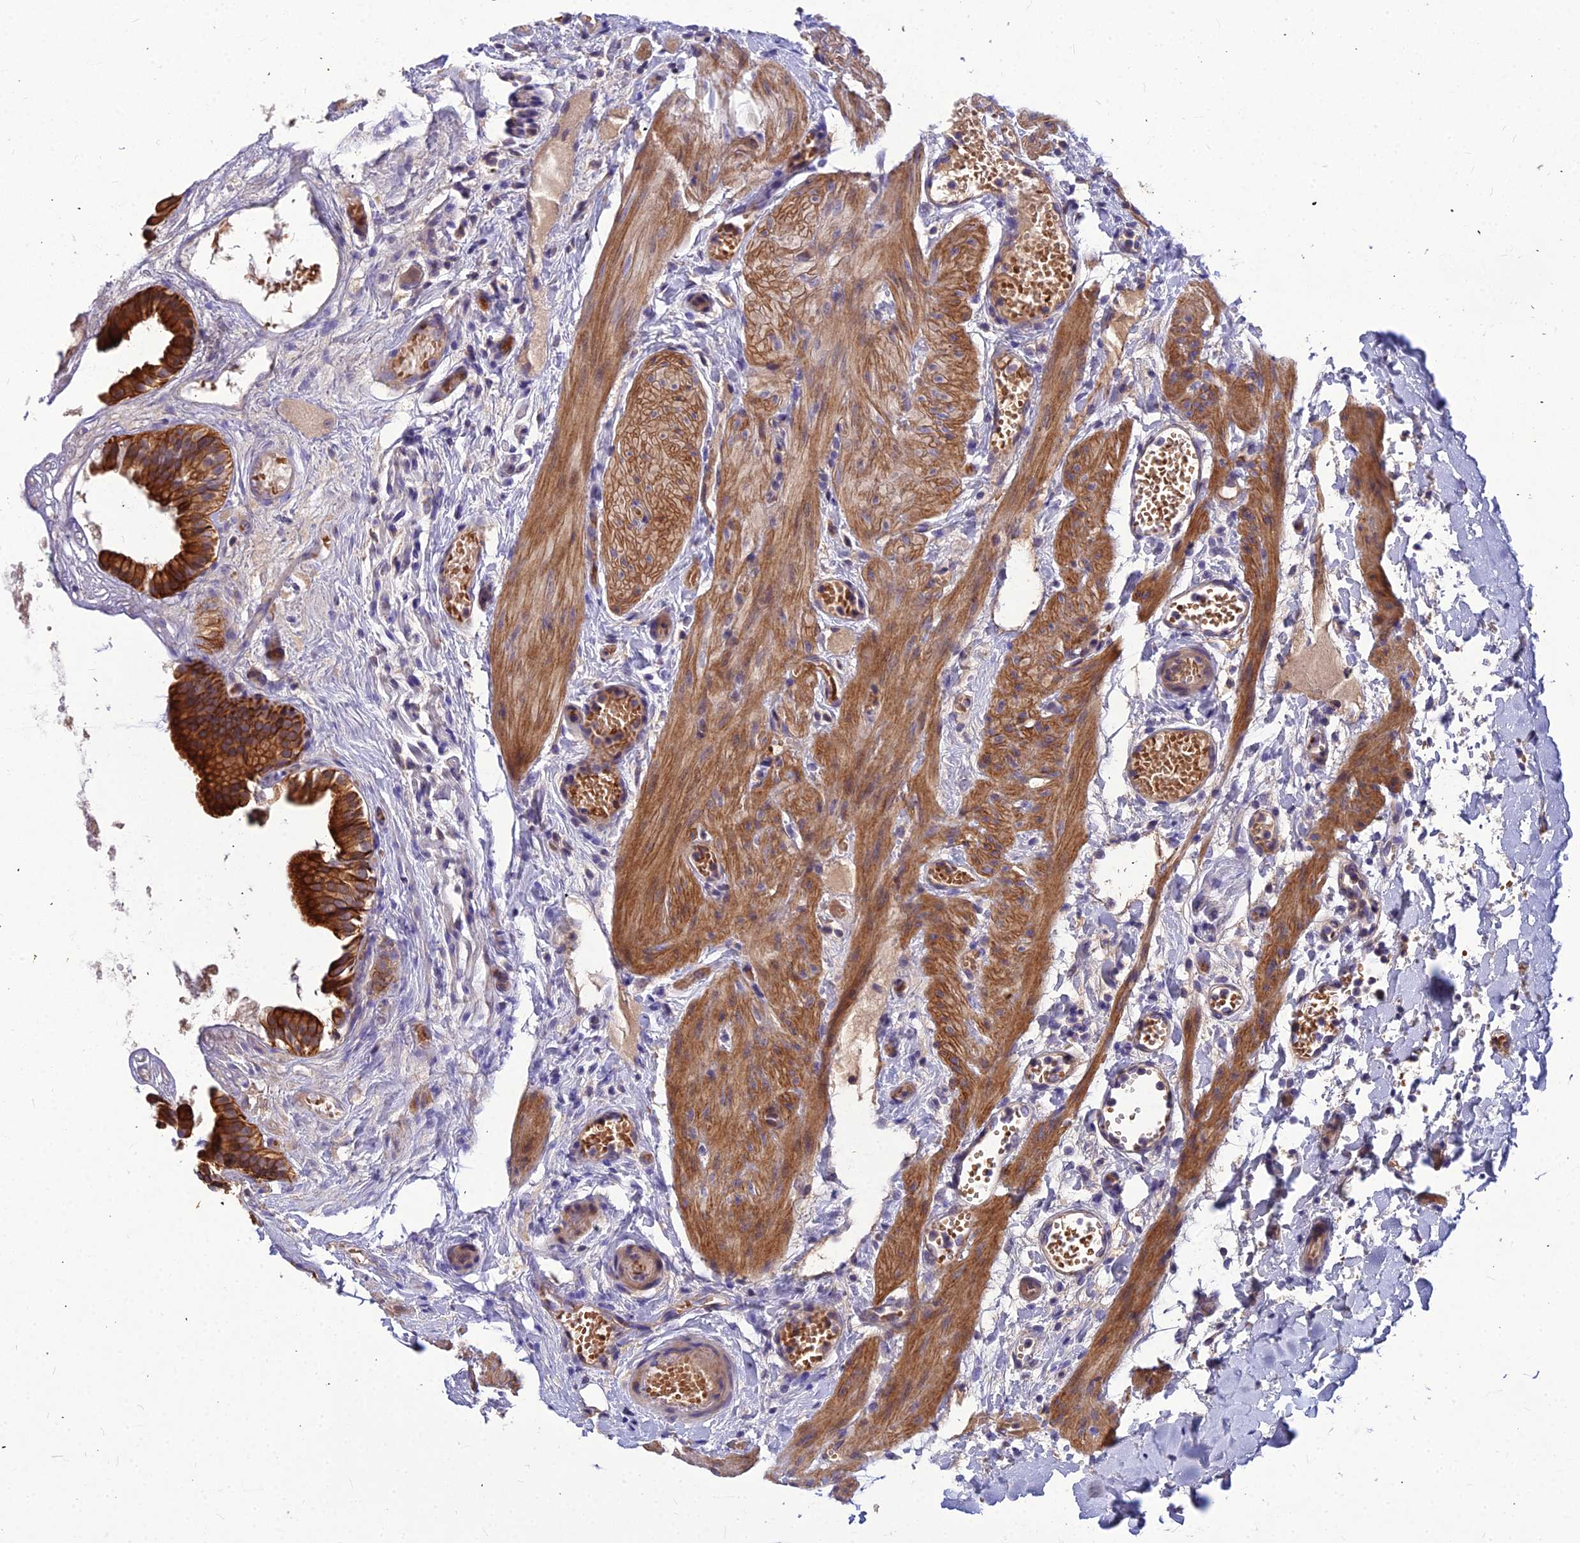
{"staining": {"intensity": "strong", "quantity": ">75%", "location": "cytoplasmic/membranous"}, "tissue": "gallbladder", "cell_type": "Glandular cells", "image_type": "normal", "snomed": [{"axis": "morphology", "description": "Normal tissue, NOS"}, {"axis": "topography", "description": "Gallbladder"}], "caption": "A high amount of strong cytoplasmic/membranous expression is seen in about >75% of glandular cells in unremarkable gallbladder. Nuclei are stained in blue.", "gene": "DMRTA1", "patient": {"sex": "female", "age": 26}}